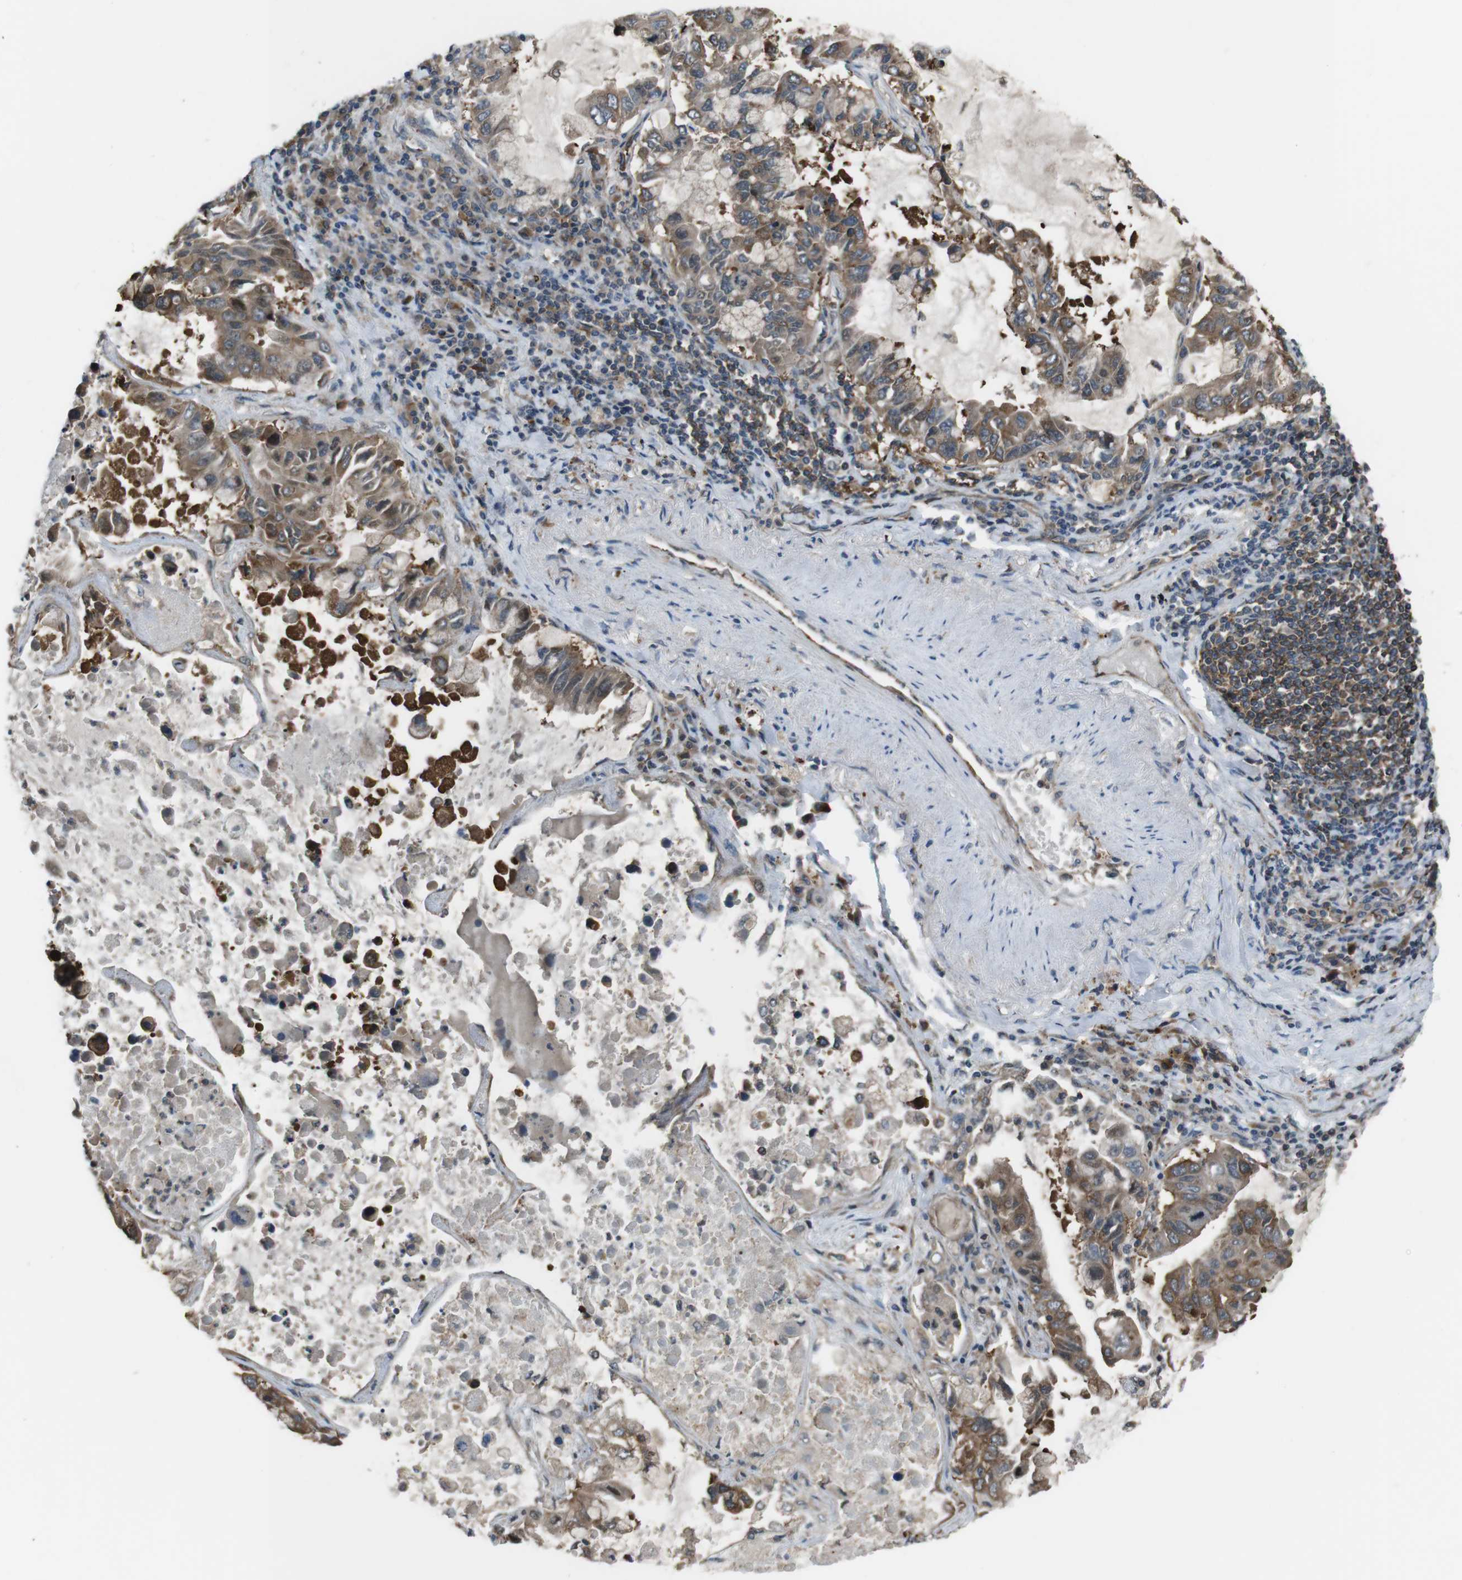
{"staining": {"intensity": "moderate", "quantity": ">75%", "location": "cytoplasmic/membranous"}, "tissue": "lung cancer", "cell_type": "Tumor cells", "image_type": "cancer", "snomed": [{"axis": "morphology", "description": "Adenocarcinoma, NOS"}, {"axis": "topography", "description": "Lung"}], "caption": "This histopathology image shows adenocarcinoma (lung) stained with immunohistochemistry to label a protein in brown. The cytoplasmic/membranous of tumor cells show moderate positivity for the protein. Nuclei are counter-stained blue.", "gene": "SLC22A23", "patient": {"sex": "male", "age": 64}}